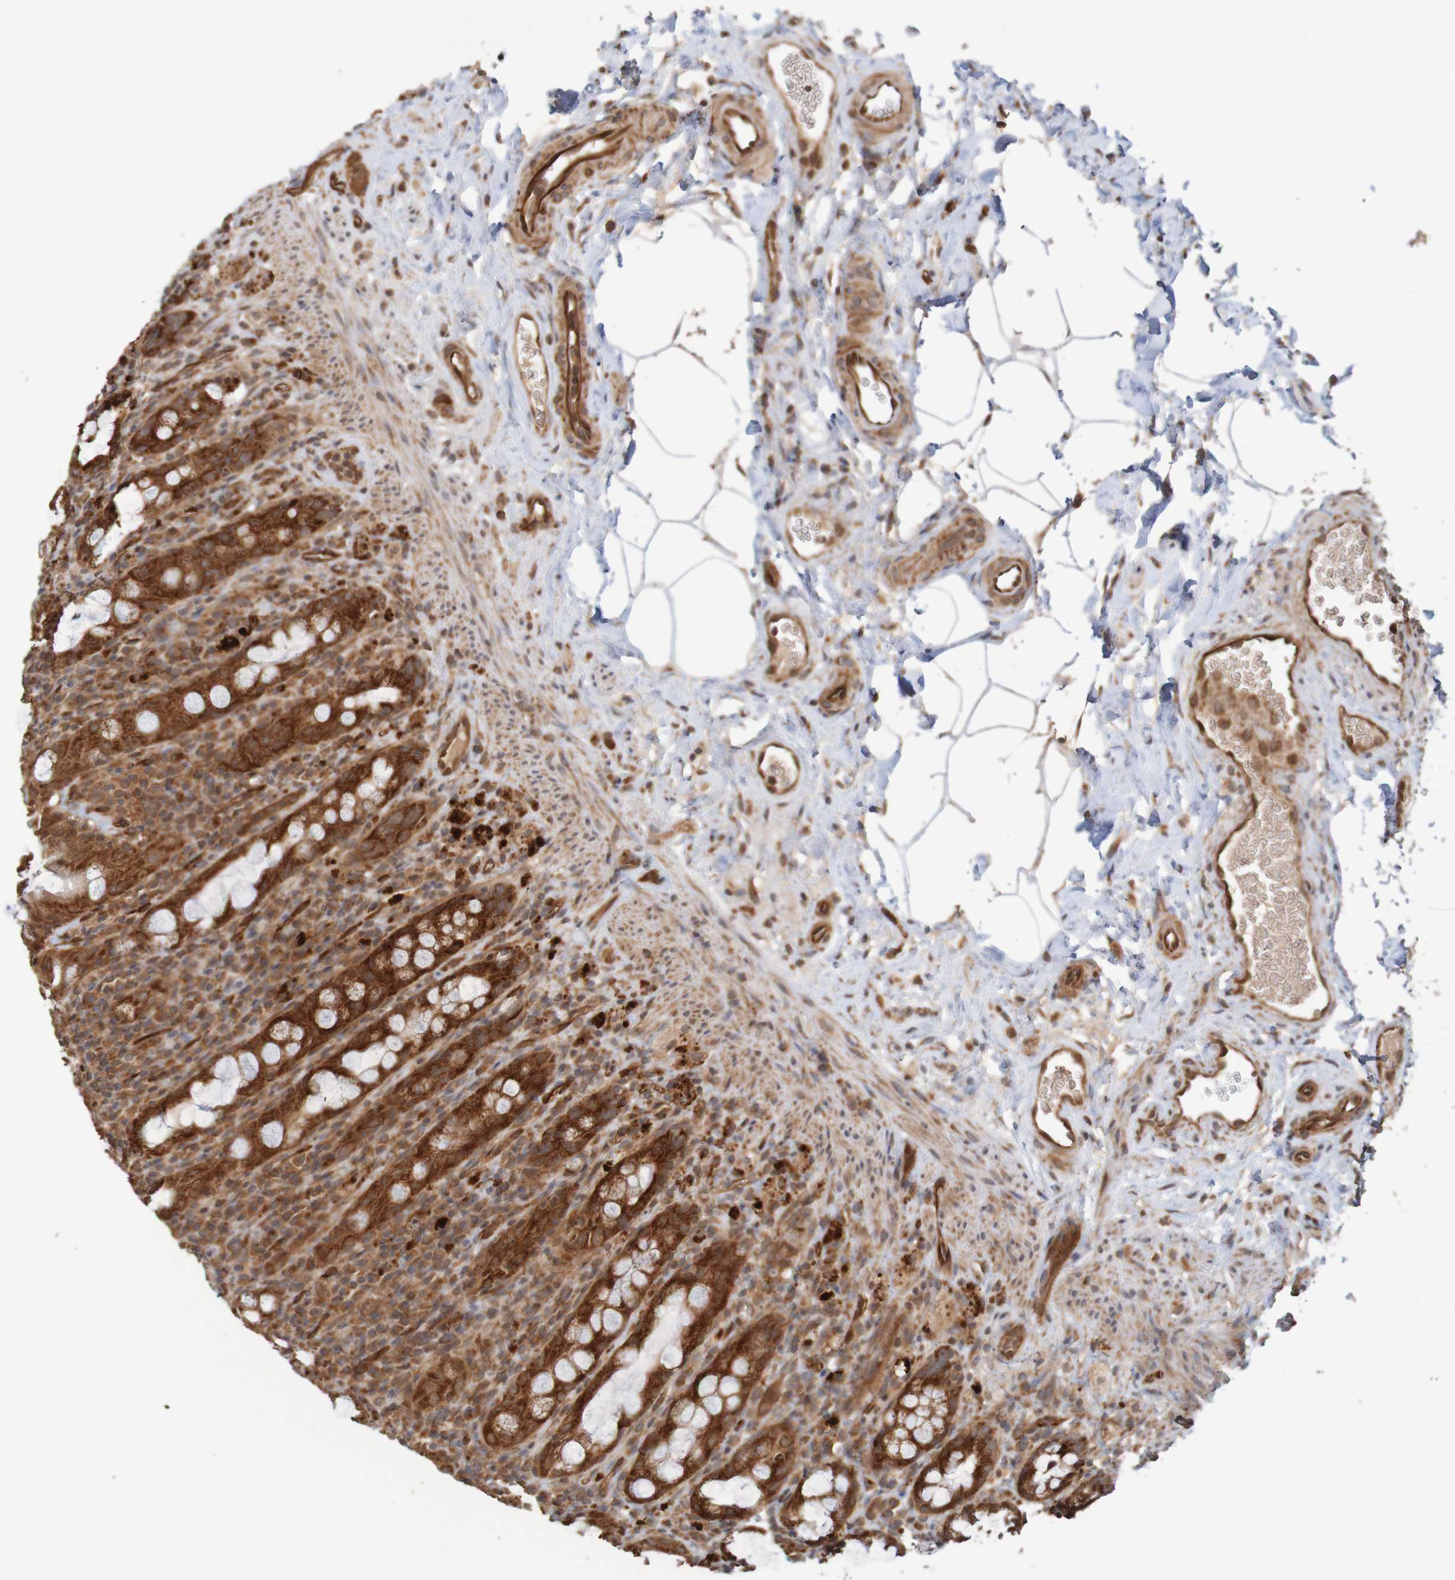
{"staining": {"intensity": "strong", "quantity": ">75%", "location": "cytoplasmic/membranous"}, "tissue": "rectum", "cell_type": "Glandular cells", "image_type": "normal", "snomed": [{"axis": "morphology", "description": "Normal tissue, NOS"}, {"axis": "topography", "description": "Rectum"}], "caption": "Immunohistochemical staining of normal rectum exhibits strong cytoplasmic/membranous protein staining in approximately >75% of glandular cells.", "gene": "MRPL52", "patient": {"sex": "male", "age": 44}}